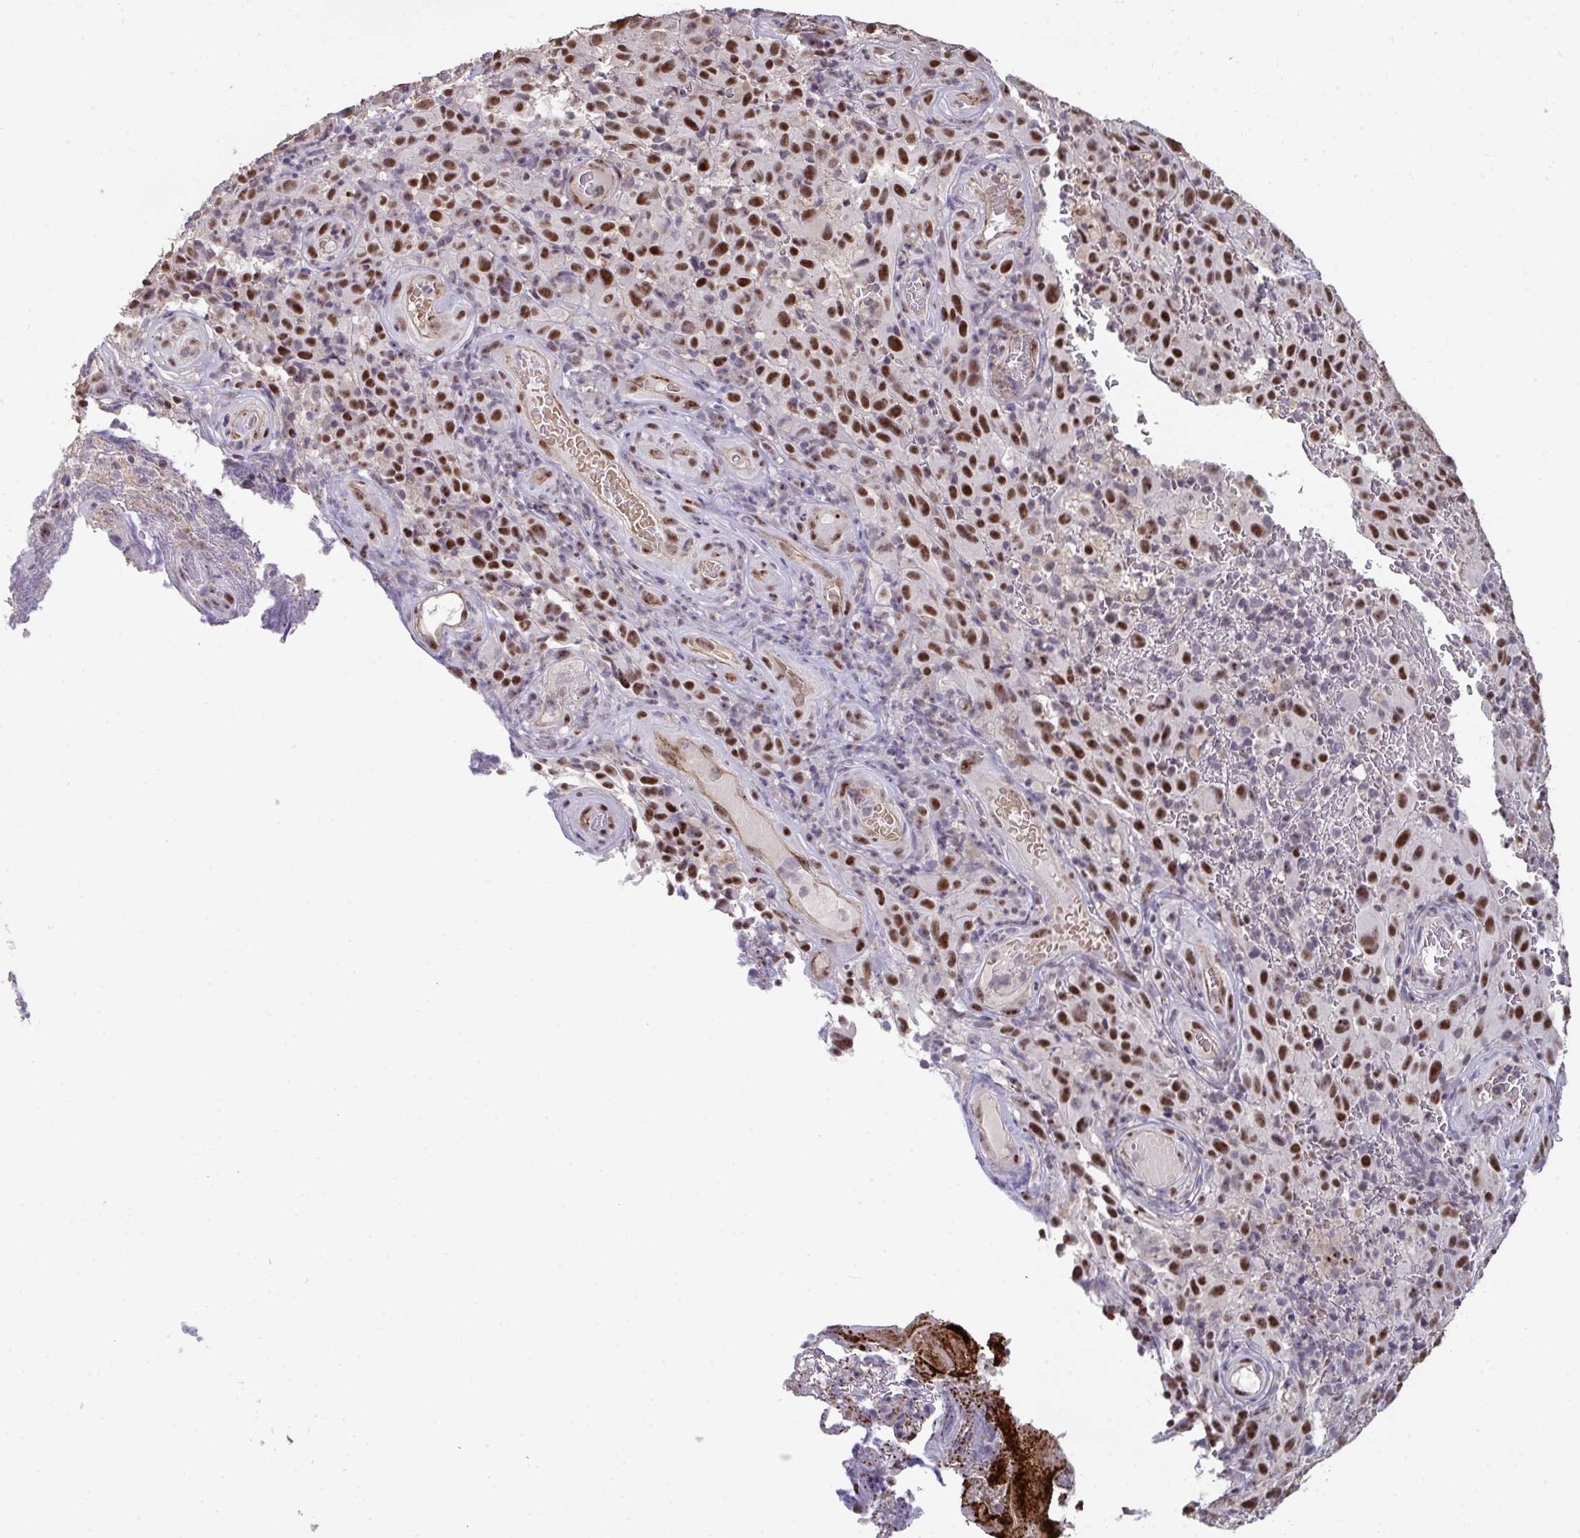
{"staining": {"intensity": "strong", "quantity": ">75%", "location": "nuclear"}, "tissue": "melanoma", "cell_type": "Tumor cells", "image_type": "cancer", "snomed": [{"axis": "morphology", "description": "Malignant melanoma, NOS"}, {"axis": "topography", "description": "Skin"}], "caption": "High-power microscopy captured an IHC histopathology image of malignant melanoma, revealing strong nuclear expression in approximately >75% of tumor cells. The protein of interest is shown in brown color, while the nuclei are stained blue.", "gene": "SENP3", "patient": {"sex": "female", "age": 82}}